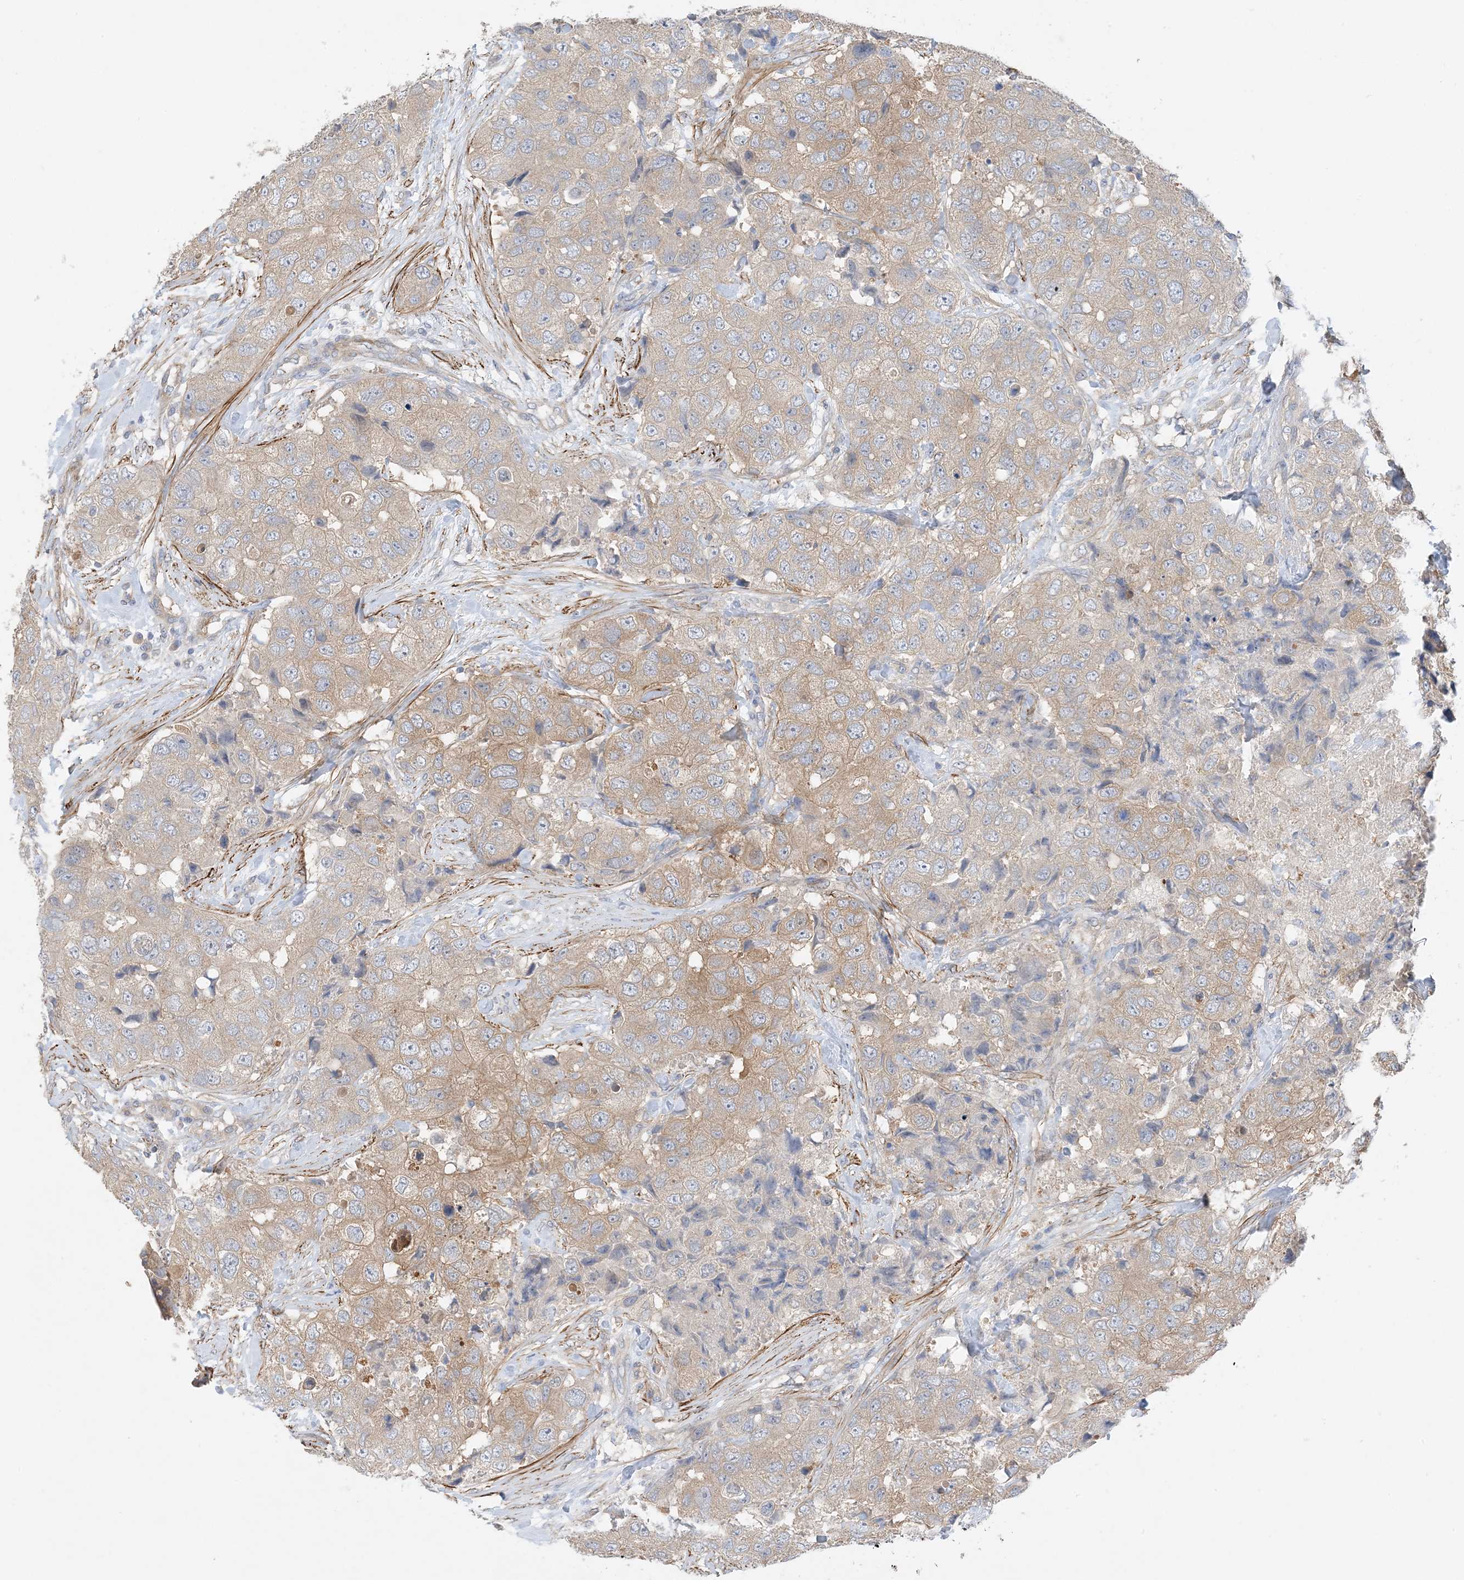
{"staining": {"intensity": "moderate", "quantity": "<25%", "location": "cytoplasmic/membranous"}, "tissue": "breast cancer", "cell_type": "Tumor cells", "image_type": "cancer", "snomed": [{"axis": "morphology", "description": "Duct carcinoma"}, {"axis": "topography", "description": "Breast"}], "caption": "Protein staining displays moderate cytoplasmic/membranous expression in about <25% of tumor cells in invasive ductal carcinoma (breast). (Brightfield microscopy of DAB IHC at high magnification).", "gene": "KIFBP", "patient": {"sex": "female", "age": 62}}